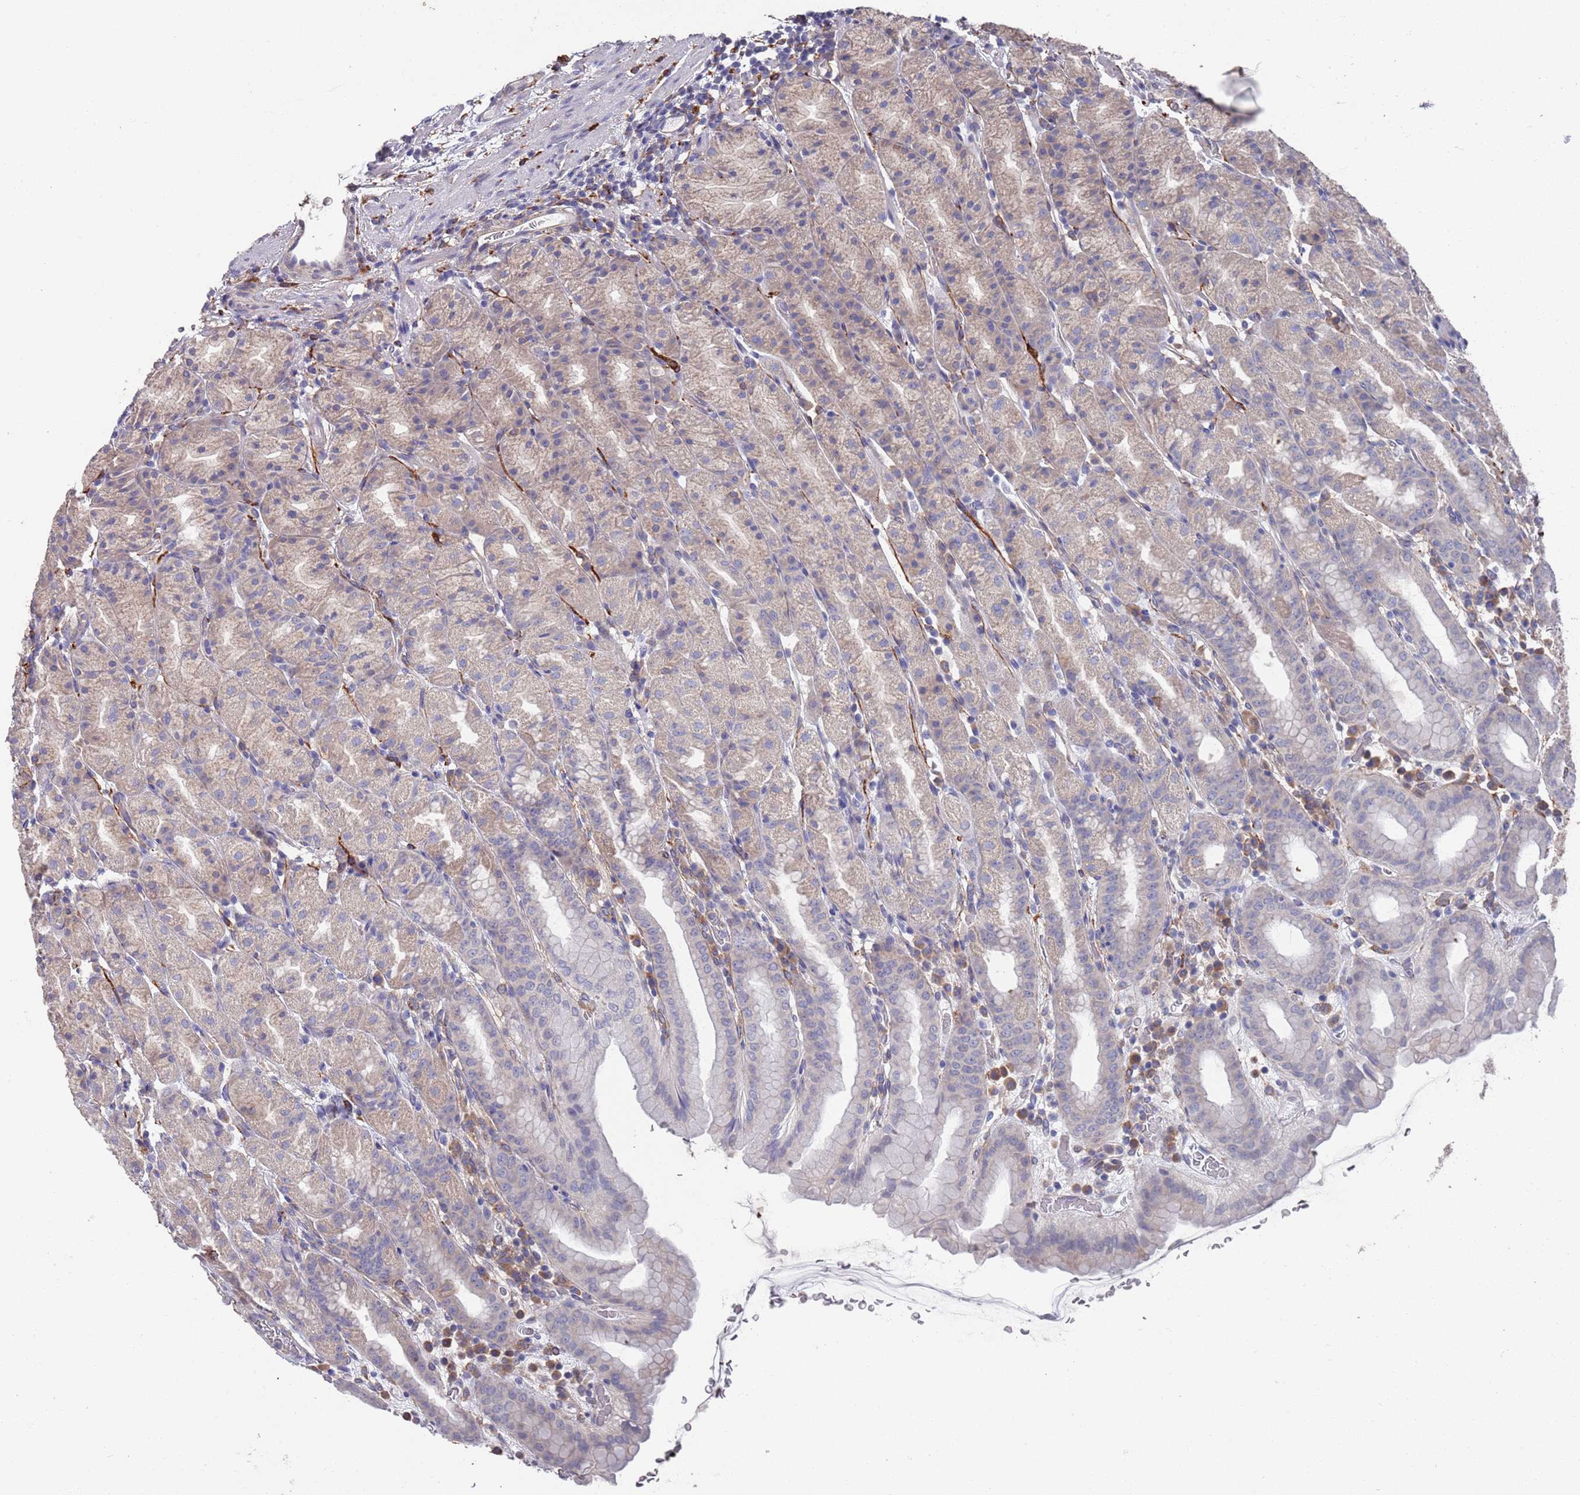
{"staining": {"intensity": "weak", "quantity": "25%-75%", "location": "cytoplasmic/membranous"}, "tissue": "stomach", "cell_type": "Glandular cells", "image_type": "normal", "snomed": [{"axis": "morphology", "description": "Normal tissue, NOS"}, {"axis": "topography", "description": "Stomach, upper"}], "caption": "Protein staining of benign stomach reveals weak cytoplasmic/membranous positivity in about 25%-75% of glandular cells.", "gene": "ANK2", "patient": {"sex": "male", "age": 68}}